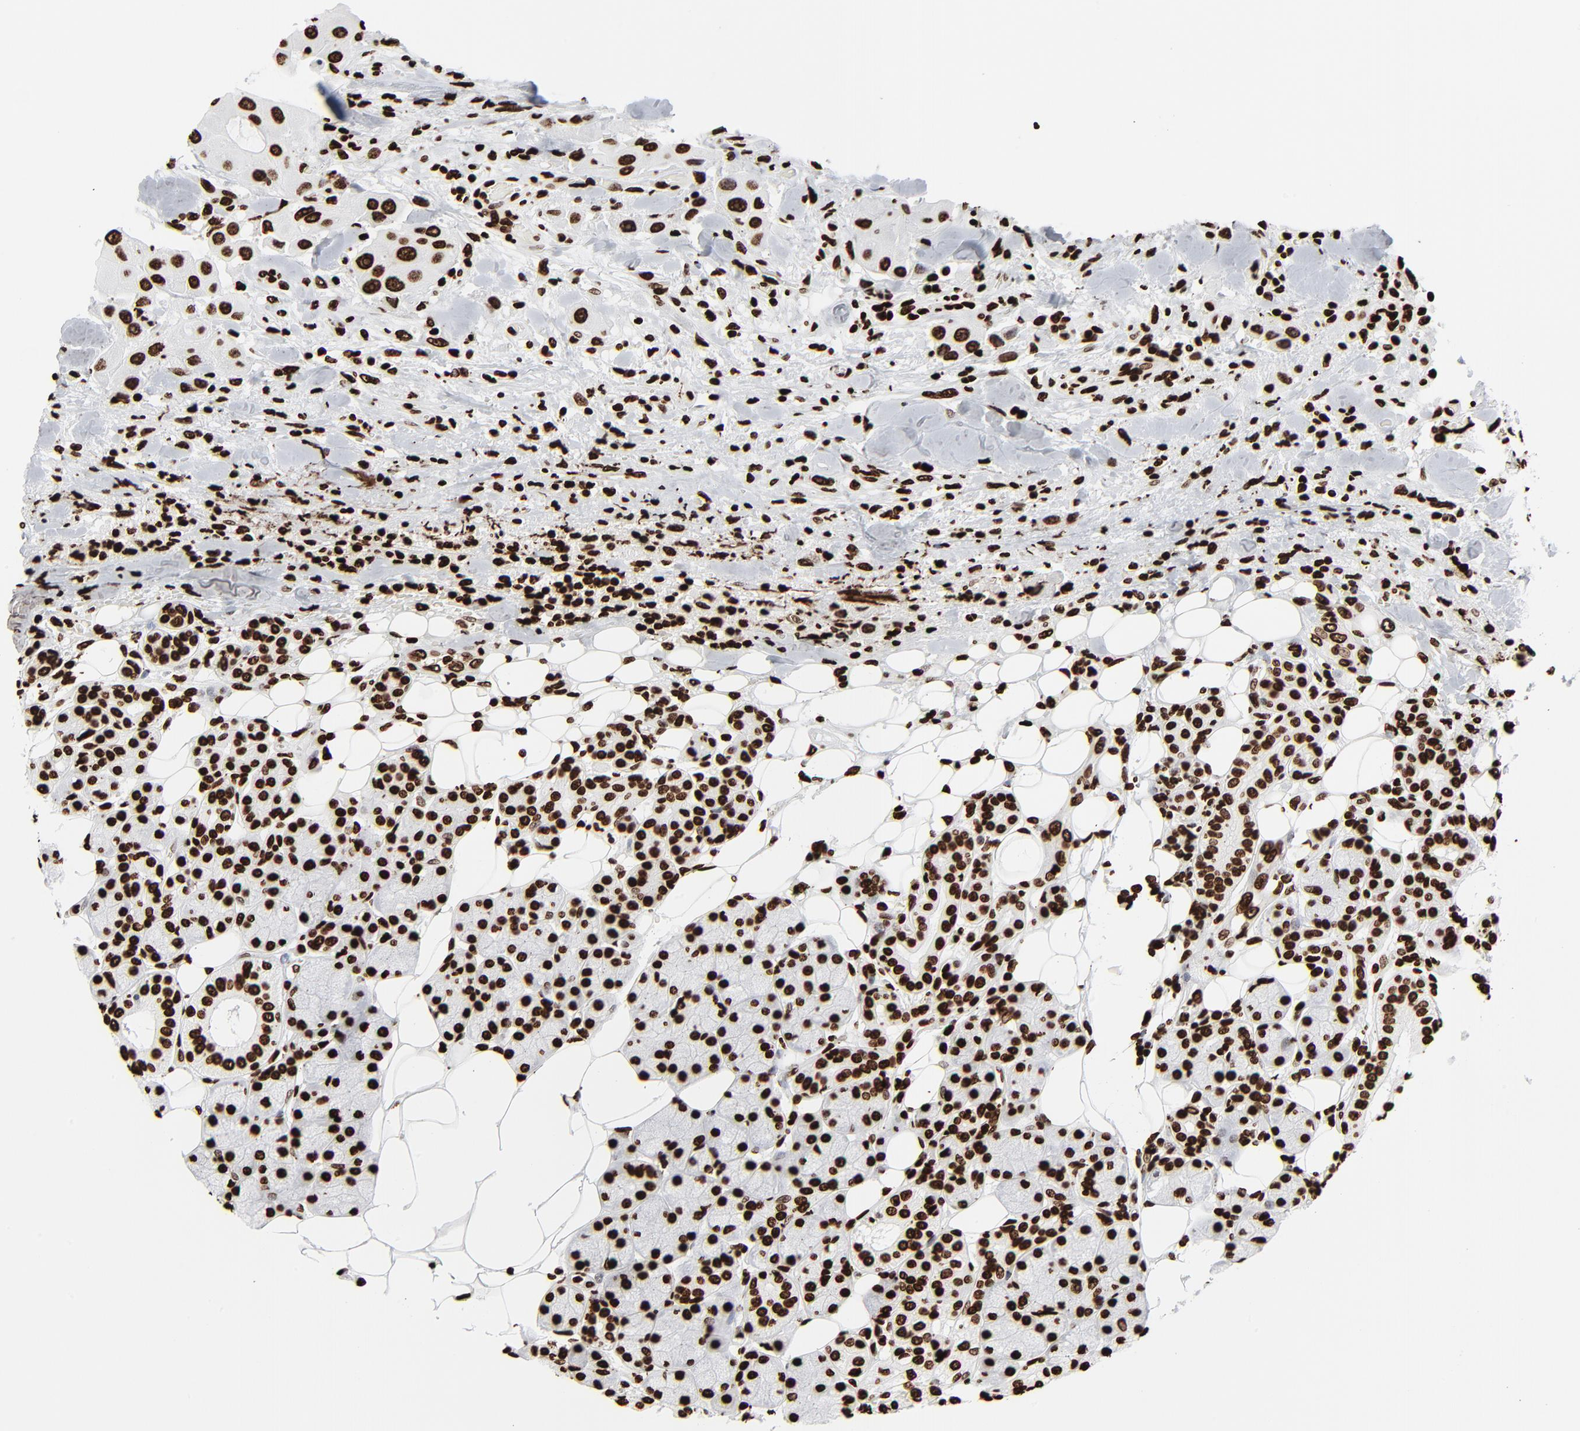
{"staining": {"intensity": "strong", "quantity": ">75%", "location": "nuclear"}, "tissue": "head and neck cancer", "cell_type": "Tumor cells", "image_type": "cancer", "snomed": [{"axis": "morphology", "description": "Normal tissue, NOS"}, {"axis": "morphology", "description": "Adenocarcinoma, NOS"}, {"axis": "topography", "description": "Salivary gland"}, {"axis": "topography", "description": "Head-Neck"}], "caption": "Immunohistochemical staining of human head and neck cancer reveals high levels of strong nuclear protein staining in approximately >75% of tumor cells.", "gene": "H3-4", "patient": {"sex": "male", "age": 80}}